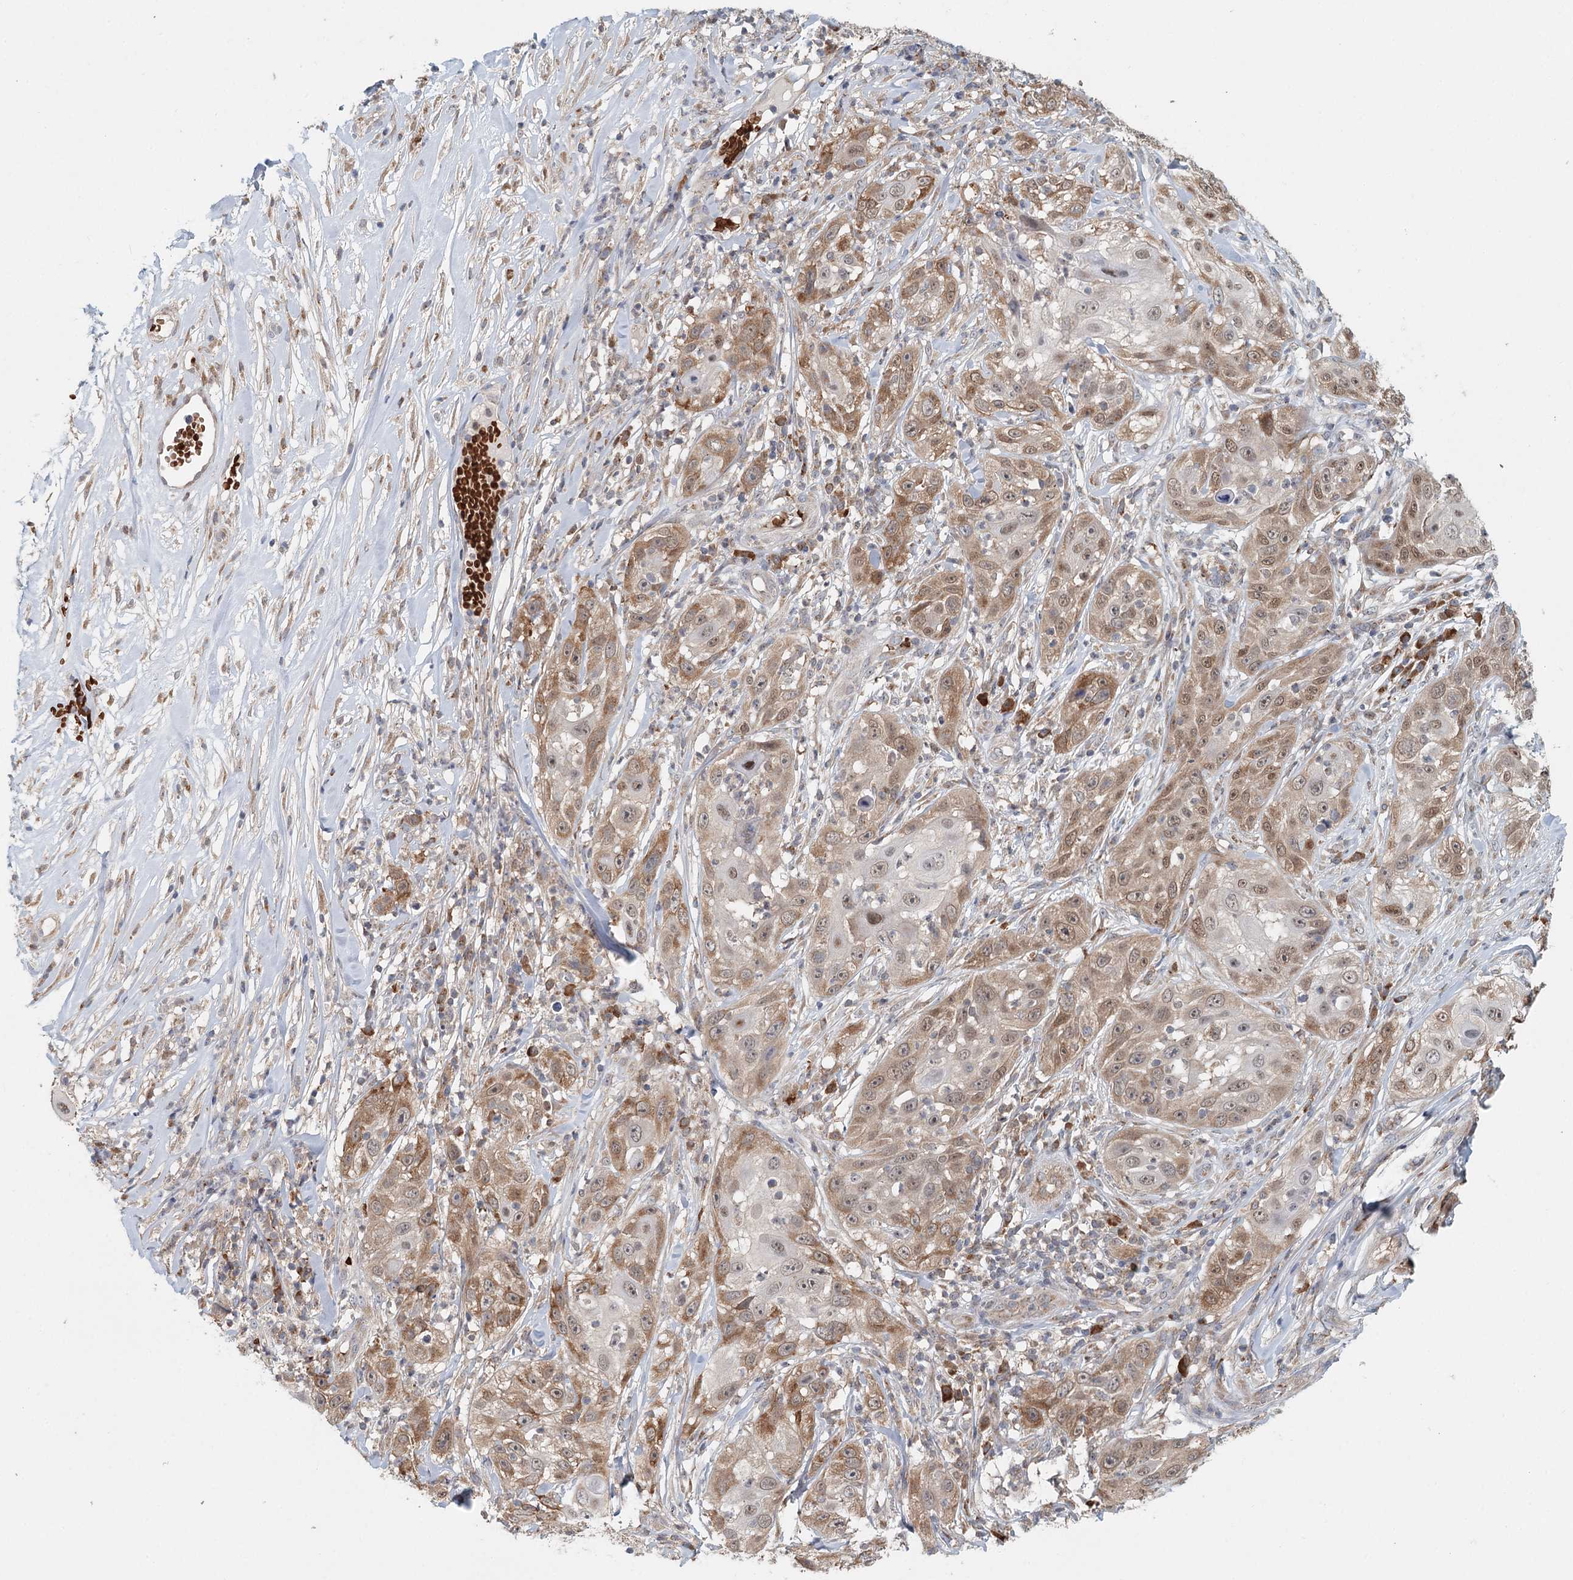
{"staining": {"intensity": "moderate", "quantity": ">75%", "location": "cytoplasmic/membranous"}, "tissue": "skin cancer", "cell_type": "Tumor cells", "image_type": "cancer", "snomed": [{"axis": "morphology", "description": "Squamous cell carcinoma, NOS"}, {"axis": "topography", "description": "Skin"}], "caption": "Protein staining of squamous cell carcinoma (skin) tissue shows moderate cytoplasmic/membranous staining in about >75% of tumor cells.", "gene": "ADK", "patient": {"sex": "female", "age": 44}}